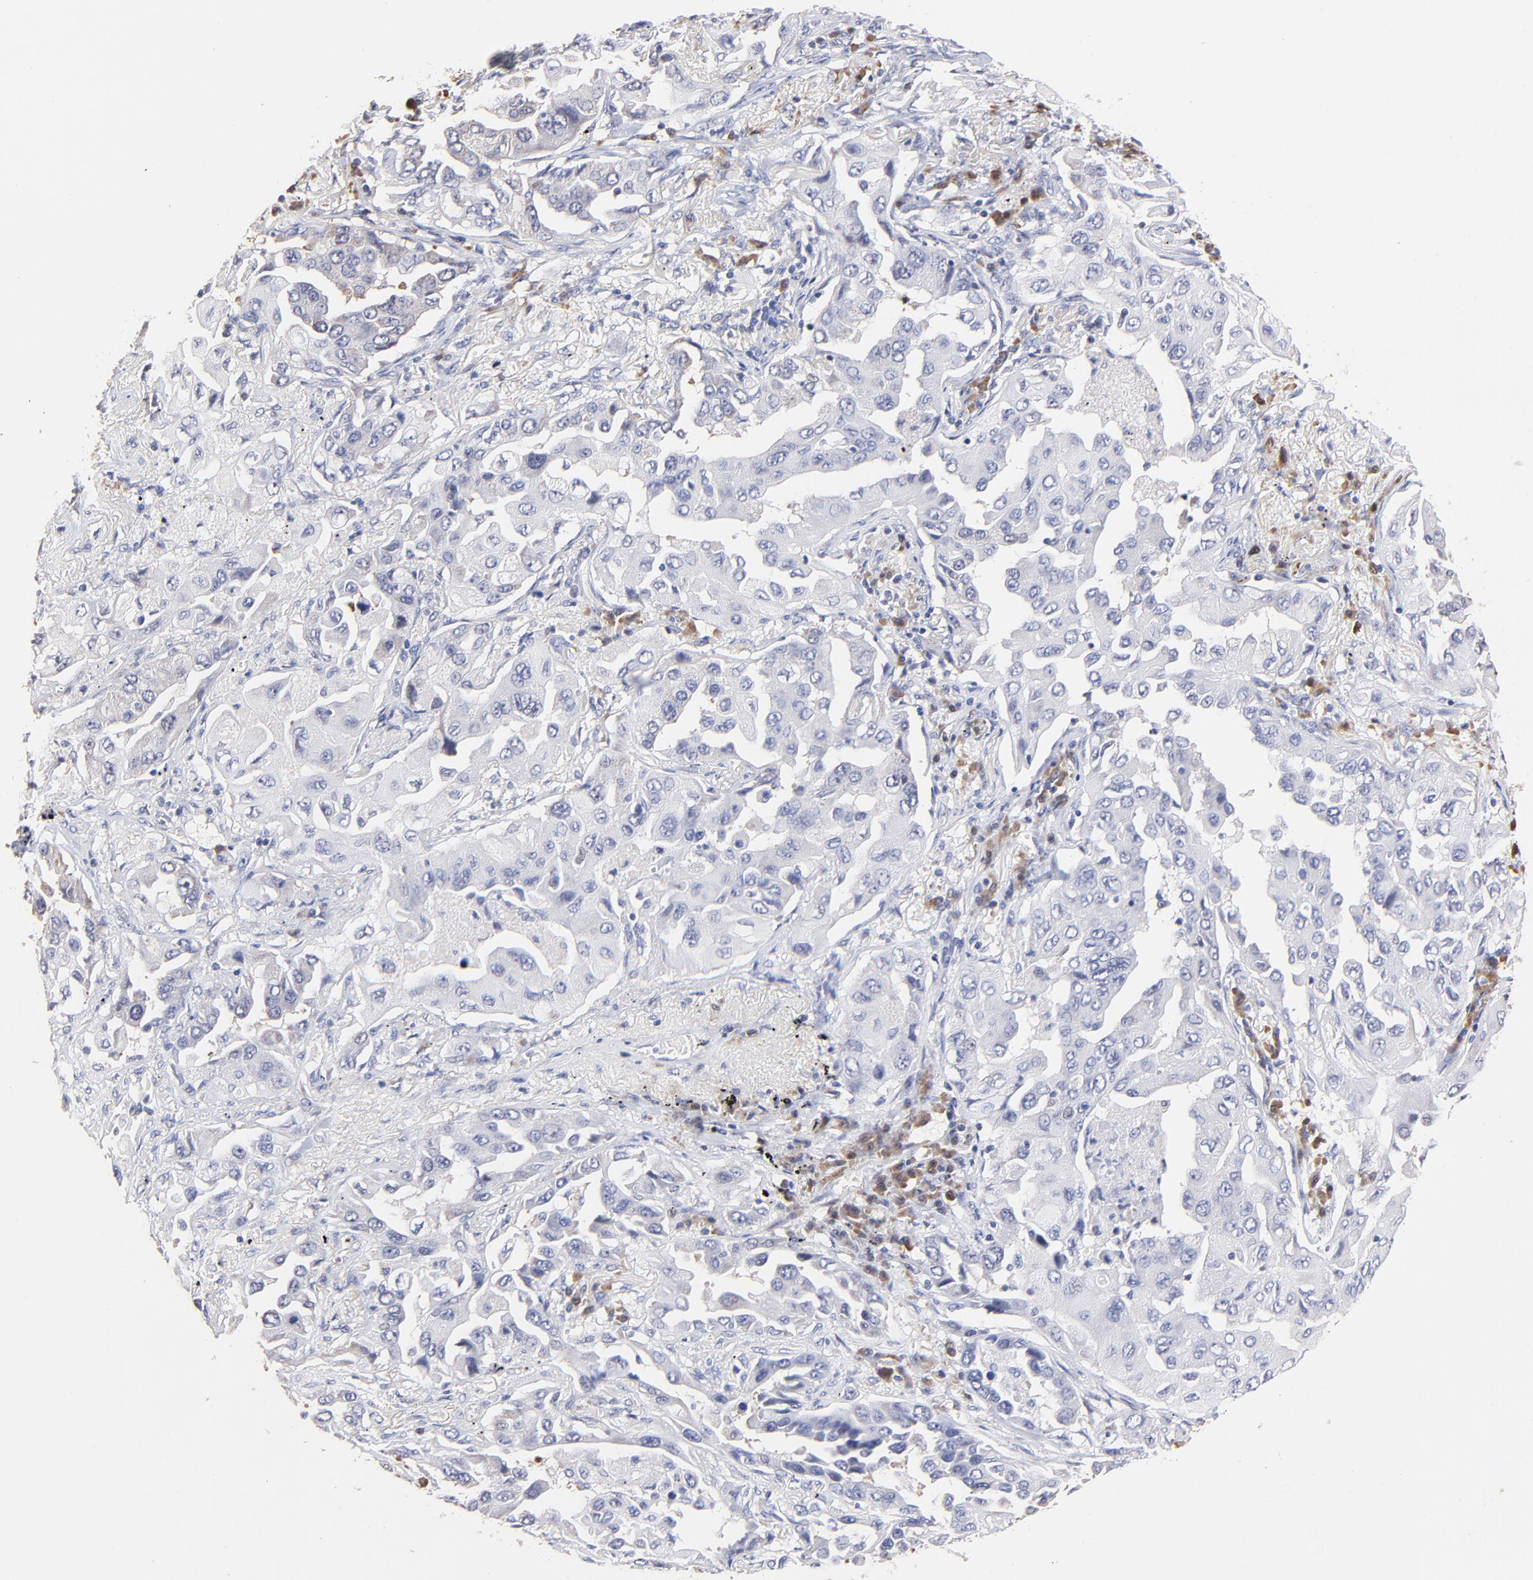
{"staining": {"intensity": "negative", "quantity": "none", "location": "none"}, "tissue": "lung cancer", "cell_type": "Tumor cells", "image_type": "cancer", "snomed": [{"axis": "morphology", "description": "Adenocarcinoma, NOS"}, {"axis": "topography", "description": "Lung"}], "caption": "The photomicrograph shows no staining of tumor cells in adenocarcinoma (lung).", "gene": "ZNF155", "patient": {"sex": "female", "age": 65}}